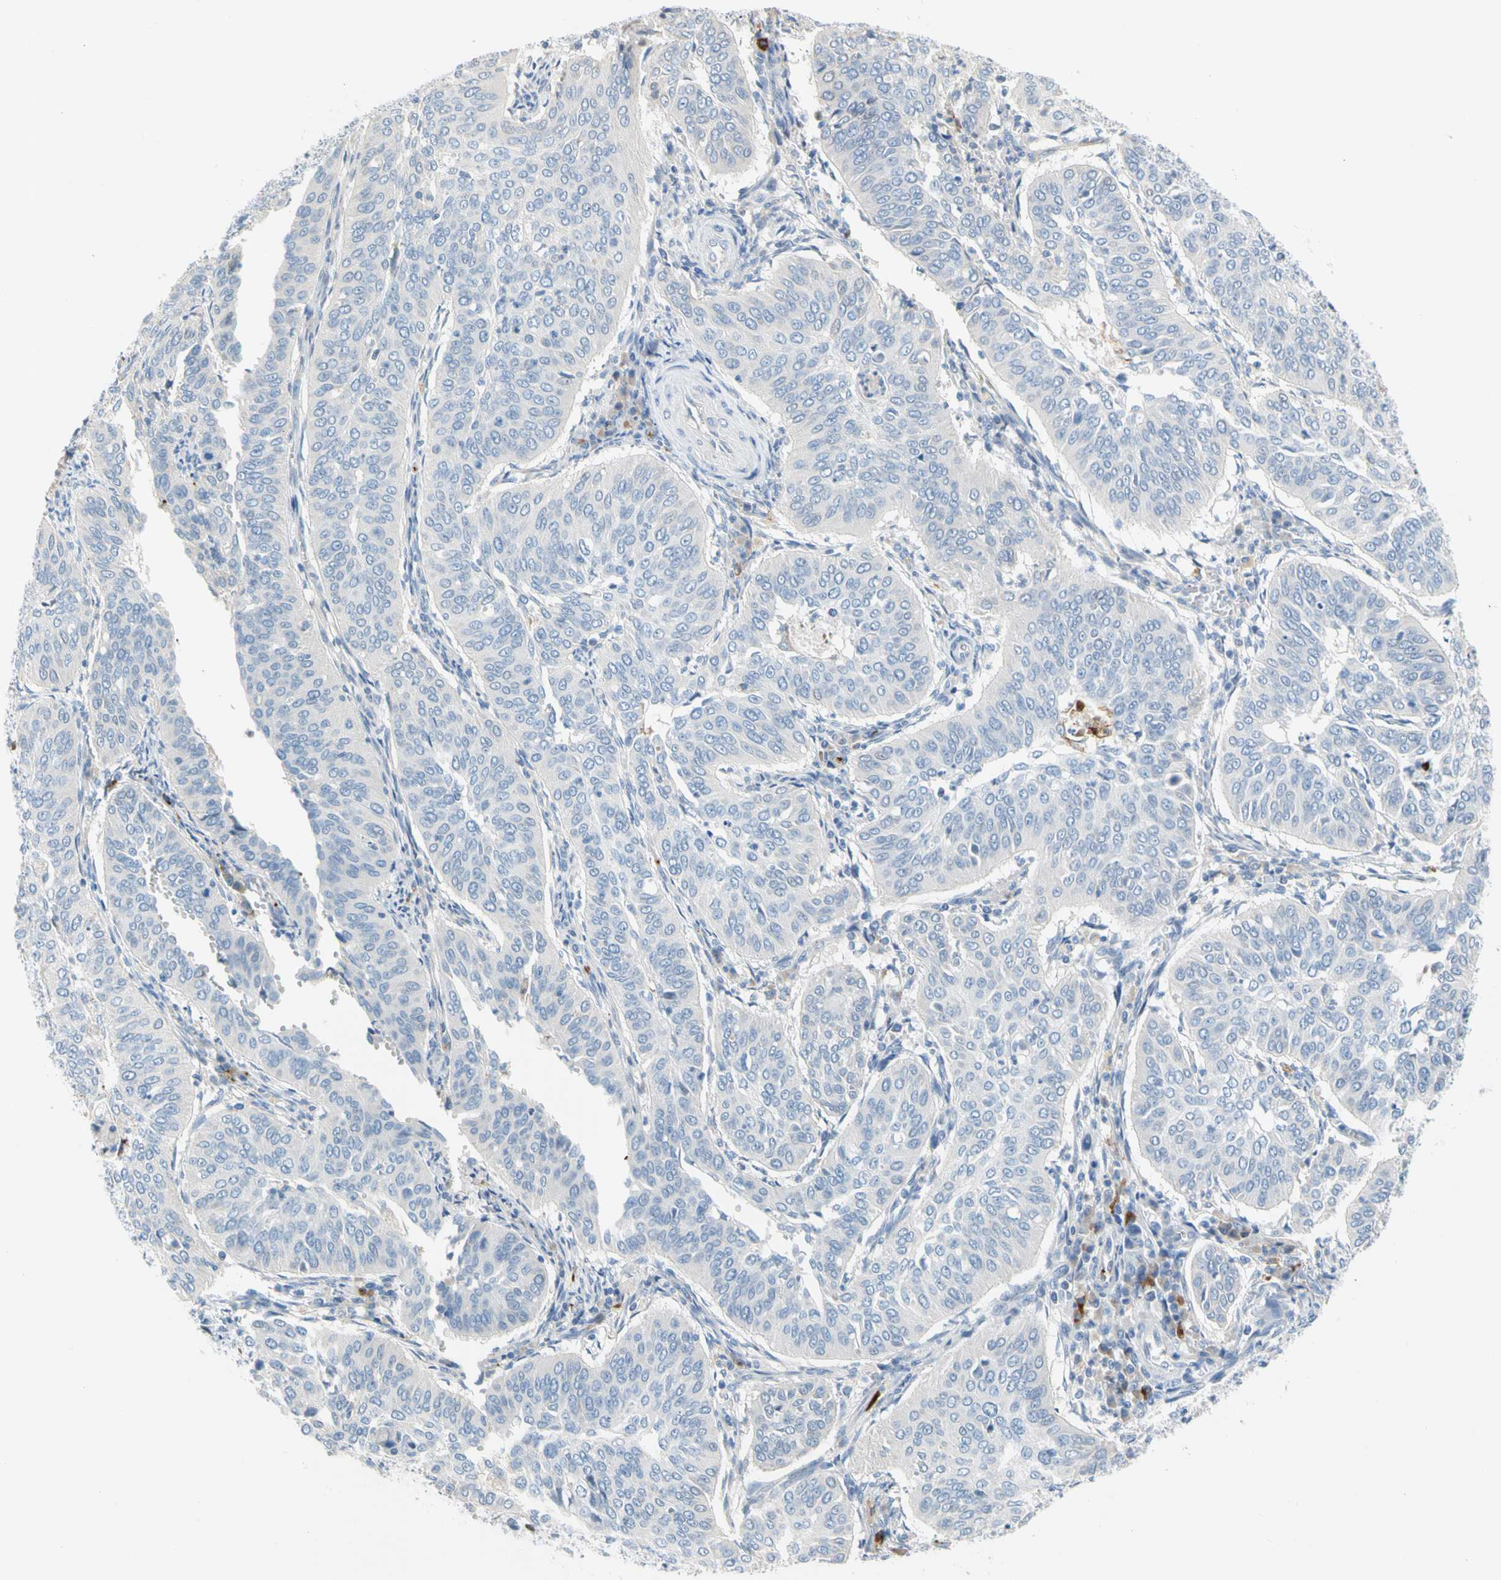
{"staining": {"intensity": "negative", "quantity": "none", "location": "none"}, "tissue": "cervical cancer", "cell_type": "Tumor cells", "image_type": "cancer", "snomed": [{"axis": "morphology", "description": "Normal tissue, NOS"}, {"axis": "morphology", "description": "Squamous cell carcinoma, NOS"}, {"axis": "topography", "description": "Cervix"}], "caption": "A high-resolution histopathology image shows immunohistochemistry (IHC) staining of cervical cancer (squamous cell carcinoma), which exhibits no significant positivity in tumor cells.", "gene": "PPBP", "patient": {"sex": "female", "age": 39}}